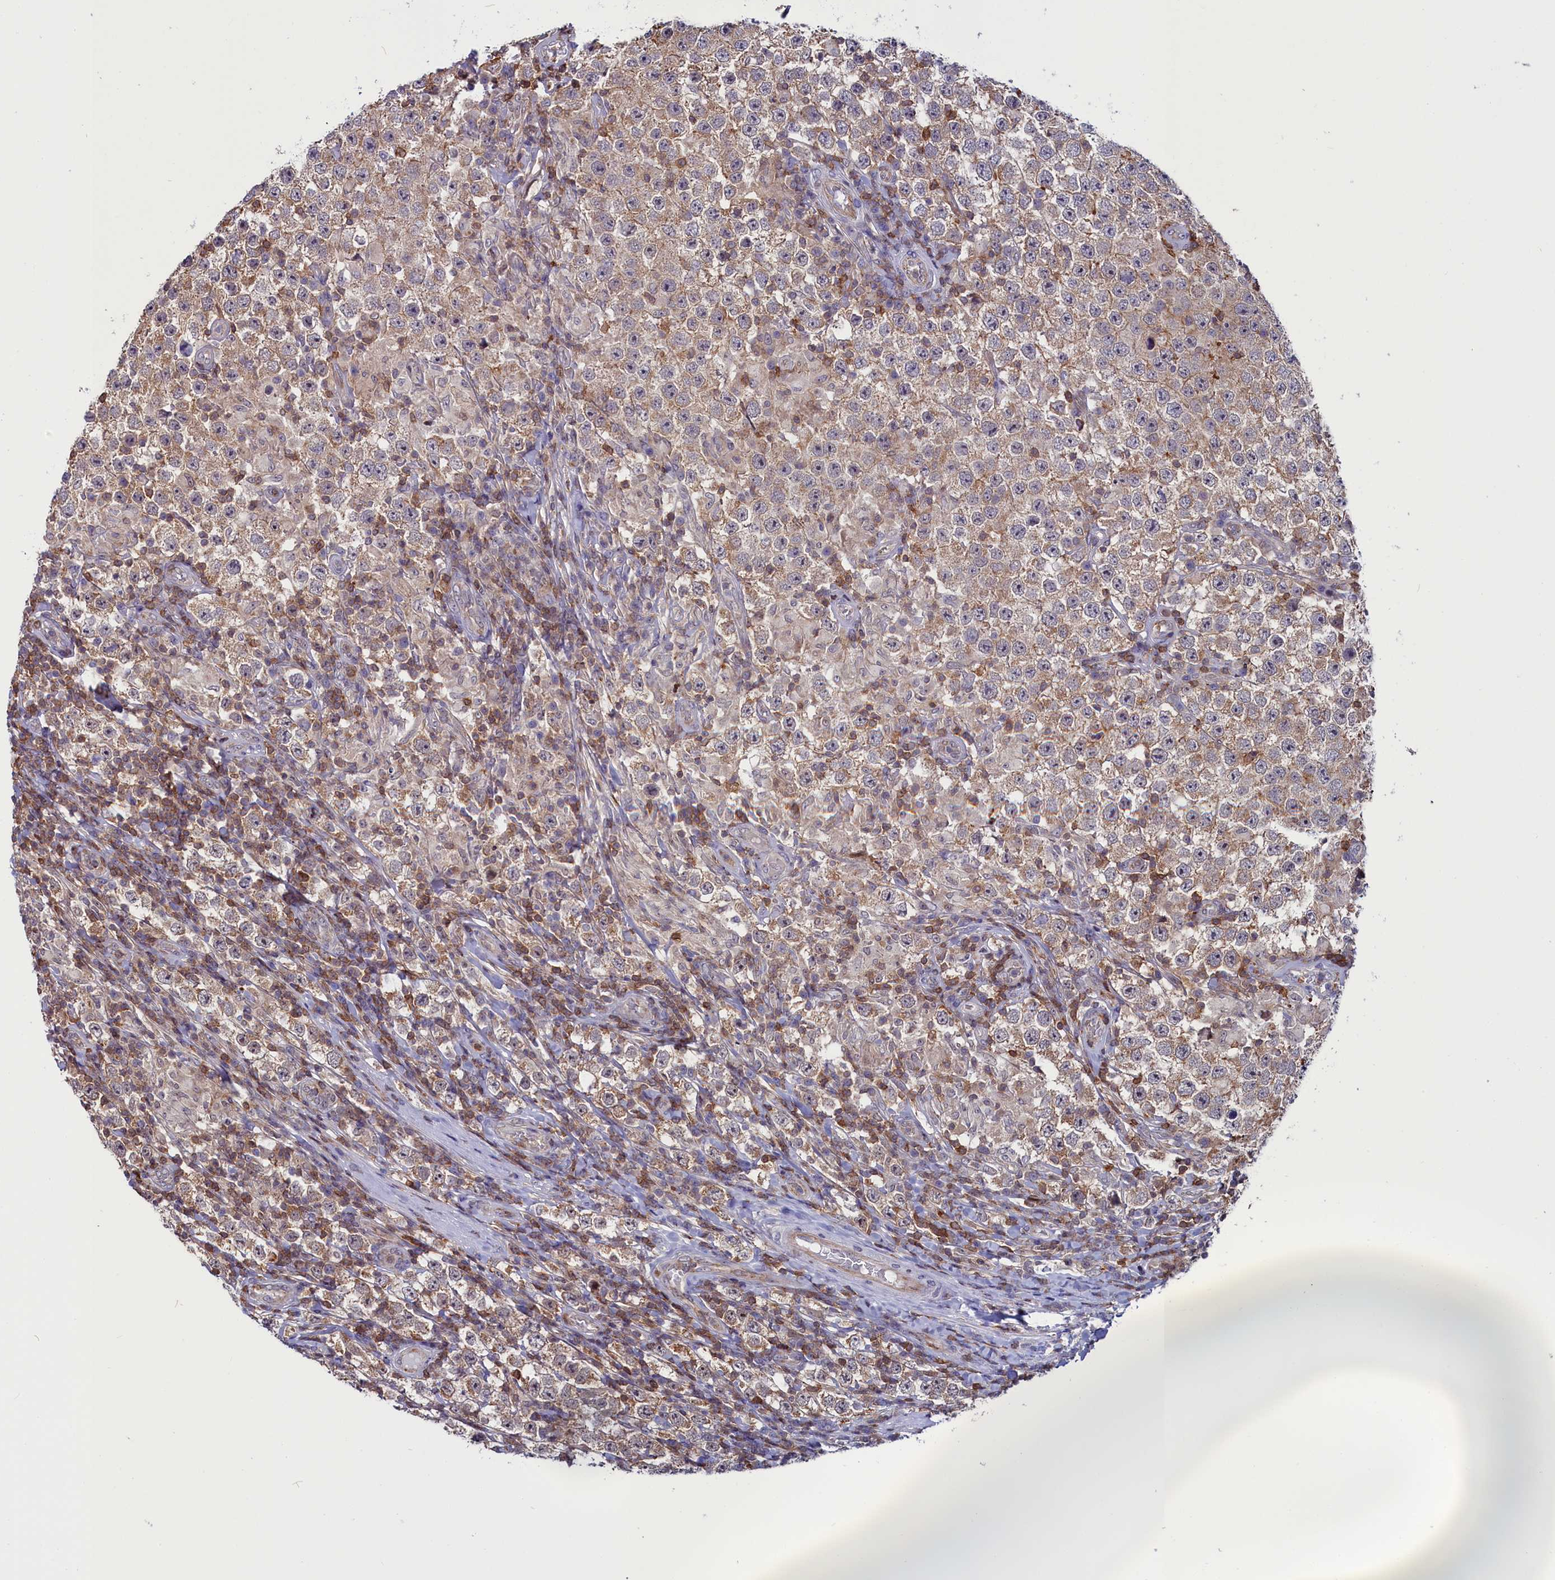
{"staining": {"intensity": "weak", "quantity": ">75%", "location": "cytoplasmic/membranous"}, "tissue": "testis cancer", "cell_type": "Tumor cells", "image_type": "cancer", "snomed": [{"axis": "morphology", "description": "Normal tissue, NOS"}, {"axis": "morphology", "description": "Urothelial carcinoma, High grade"}, {"axis": "morphology", "description": "Seminoma, NOS"}, {"axis": "morphology", "description": "Carcinoma, Embryonal, NOS"}, {"axis": "topography", "description": "Urinary bladder"}, {"axis": "topography", "description": "Testis"}], "caption": "Immunohistochemical staining of testis cancer exhibits low levels of weak cytoplasmic/membranous staining in approximately >75% of tumor cells.", "gene": "CIAPIN1", "patient": {"sex": "male", "age": 41}}